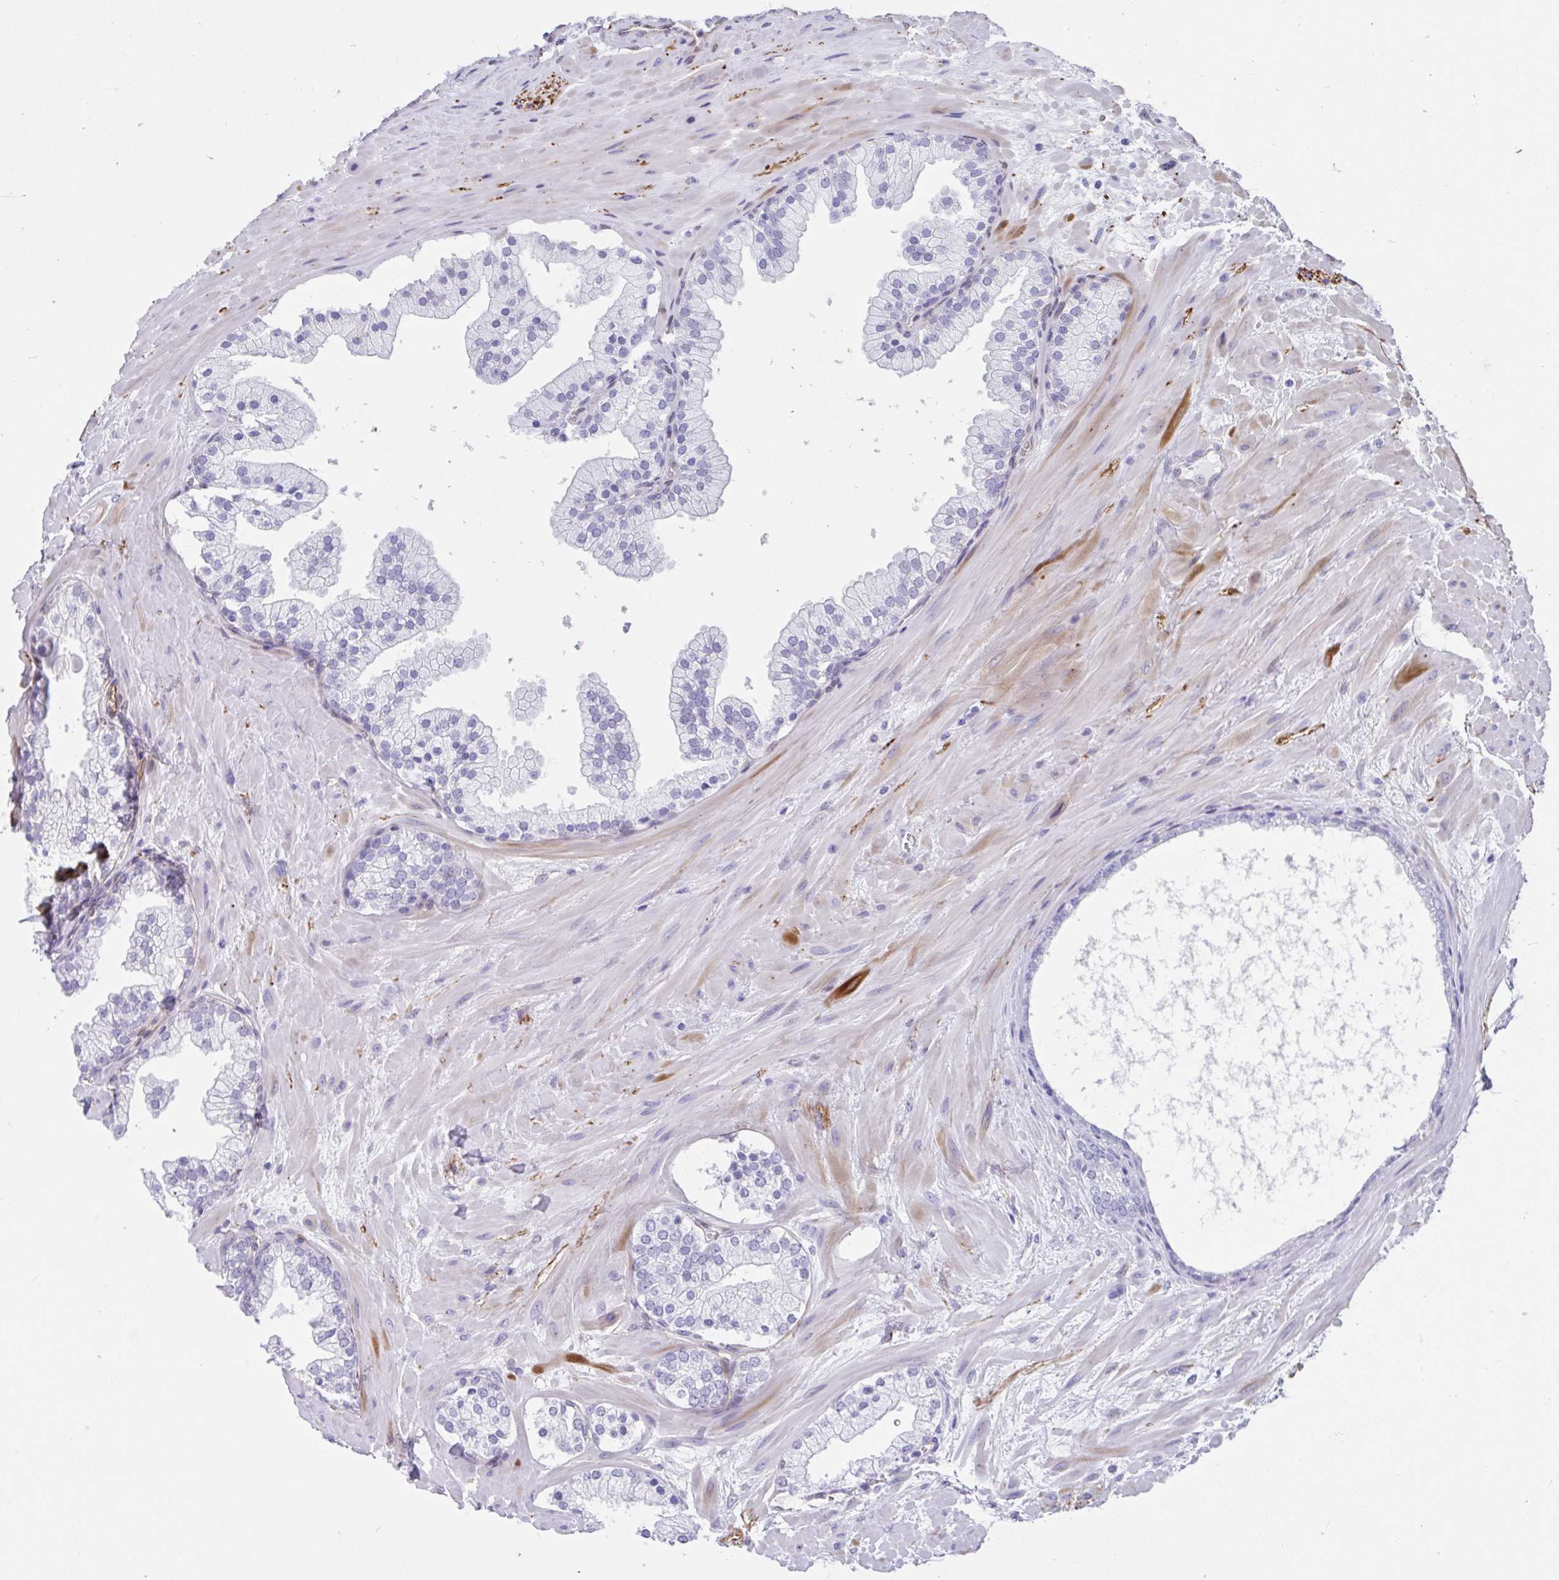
{"staining": {"intensity": "moderate", "quantity": "<25%", "location": "cytoplasmic/membranous,nuclear"}, "tissue": "prostate", "cell_type": "Glandular cells", "image_type": "normal", "snomed": [{"axis": "morphology", "description": "Normal tissue, NOS"}, {"axis": "topography", "description": "Prostate"}, {"axis": "topography", "description": "Peripheral nerve tissue"}], "caption": "Immunohistochemistry histopathology image of benign prostate: prostate stained using IHC demonstrates low levels of moderate protein expression localized specifically in the cytoplasmic/membranous,nuclear of glandular cells, appearing as a cytoplasmic/membranous,nuclear brown color.", "gene": "FAM107A", "patient": {"sex": "male", "age": 61}}